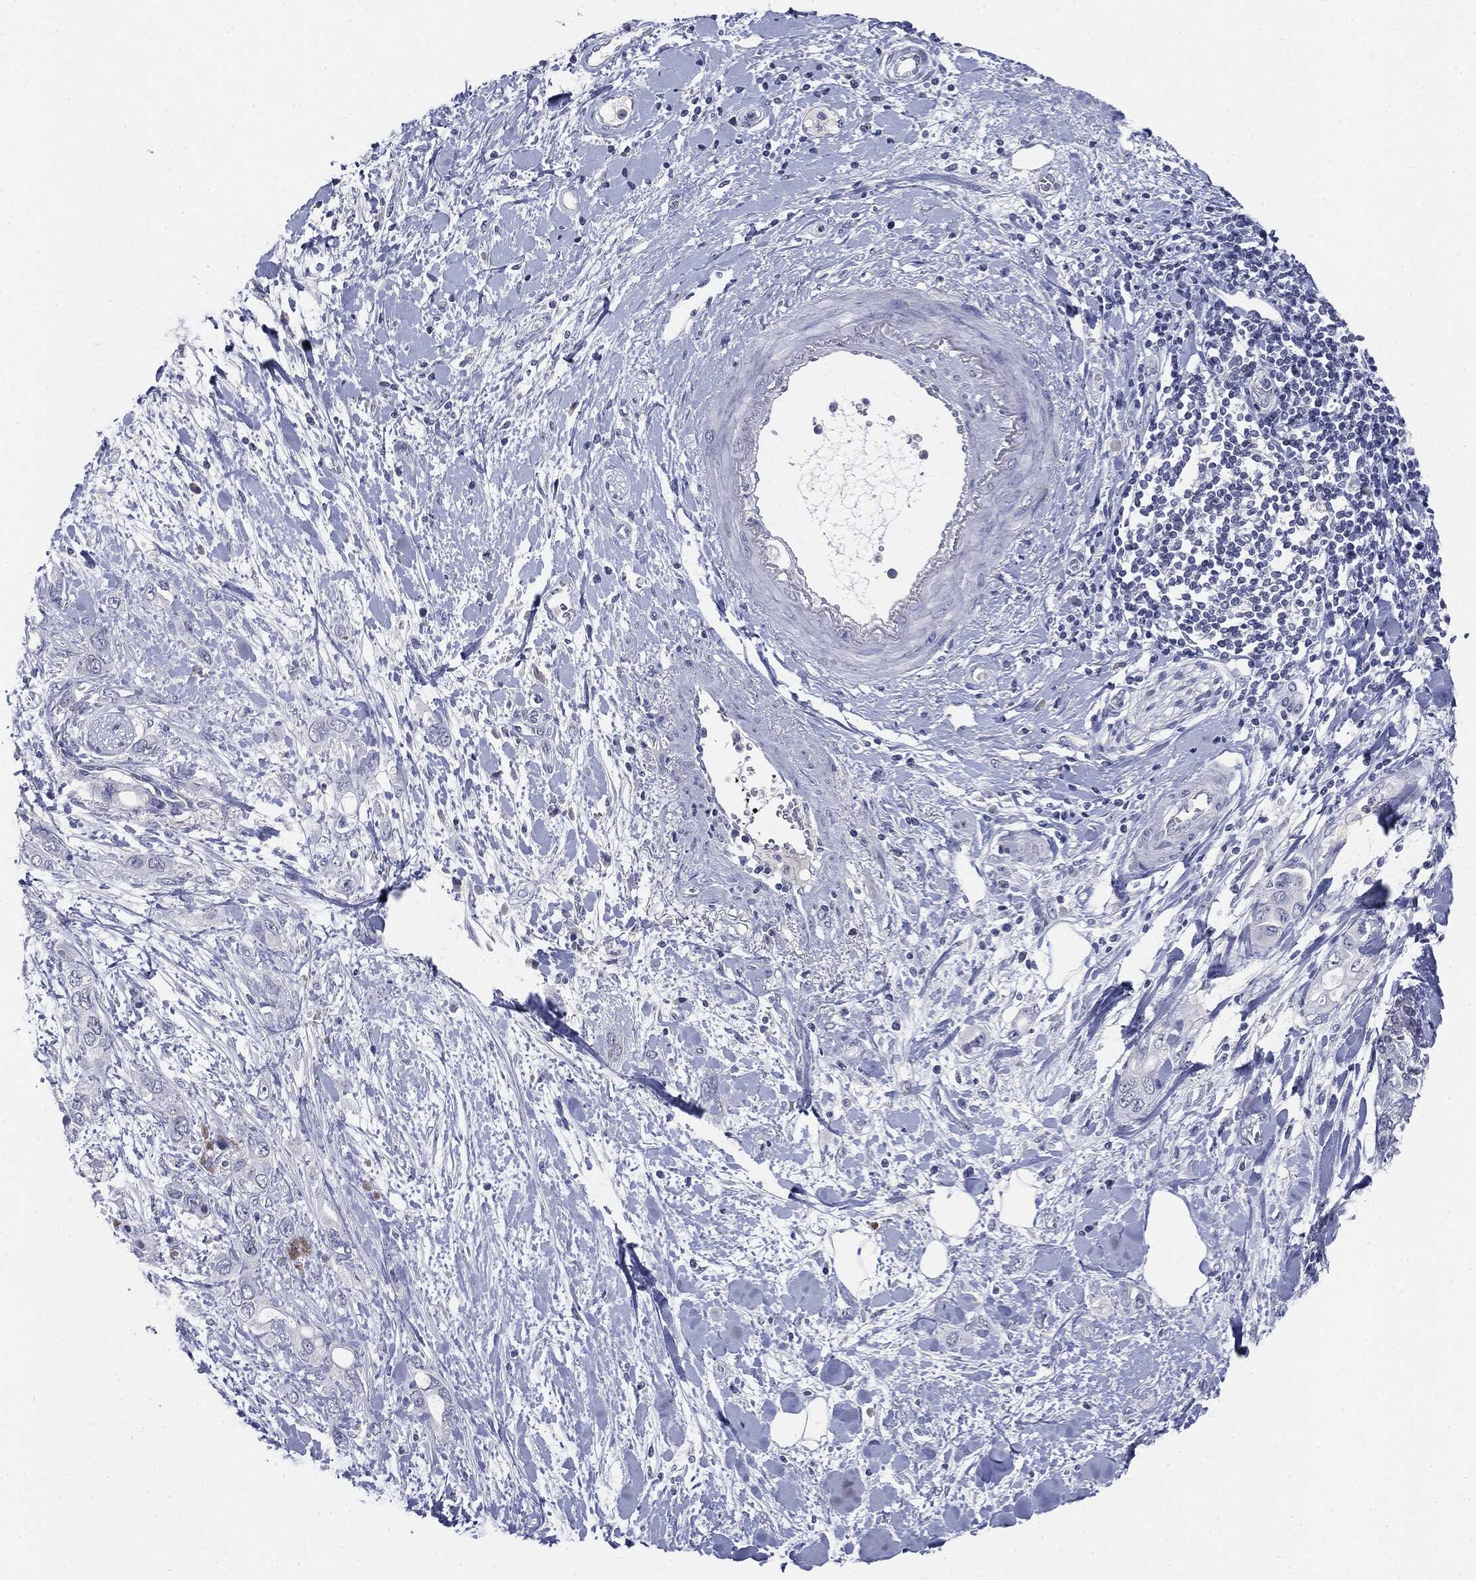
{"staining": {"intensity": "negative", "quantity": "none", "location": "none"}, "tissue": "pancreatic cancer", "cell_type": "Tumor cells", "image_type": "cancer", "snomed": [{"axis": "morphology", "description": "Adenocarcinoma, NOS"}, {"axis": "topography", "description": "Pancreas"}], "caption": "Photomicrograph shows no protein expression in tumor cells of adenocarcinoma (pancreatic) tissue. (DAB (3,3'-diaminobenzidine) immunohistochemistry (IHC), high magnification).", "gene": "CGB1", "patient": {"sex": "female", "age": 56}}